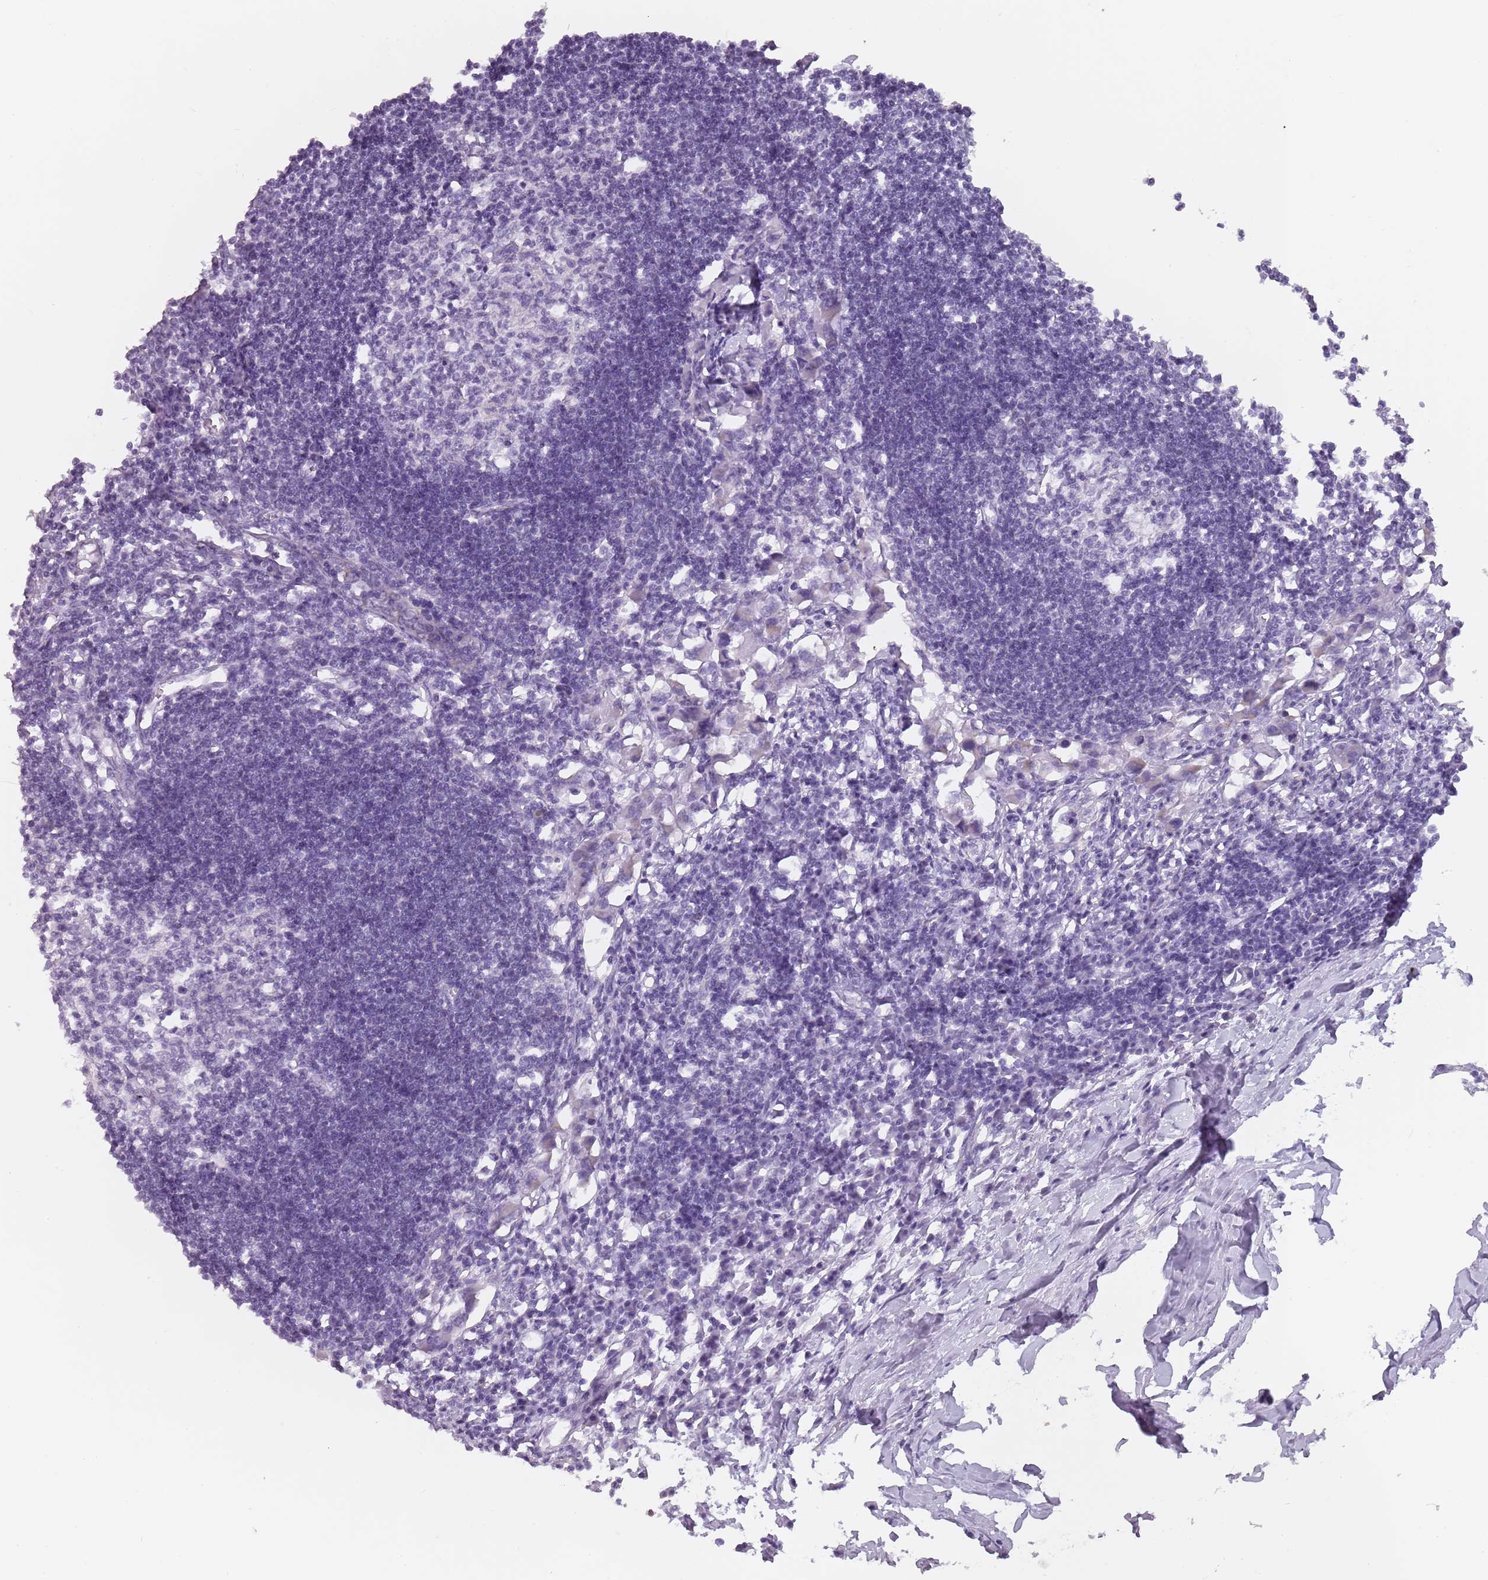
{"staining": {"intensity": "negative", "quantity": "none", "location": "none"}, "tissue": "lymph node", "cell_type": "Germinal center cells", "image_type": "normal", "snomed": [{"axis": "morphology", "description": "Normal tissue, NOS"}, {"axis": "morphology", "description": "Malignant melanoma, Metastatic site"}, {"axis": "topography", "description": "Lymph node"}], "caption": "The immunohistochemistry (IHC) histopathology image has no significant positivity in germinal center cells of lymph node.", "gene": "ZNF584", "patient": {"sex": "male", "age": 41}}